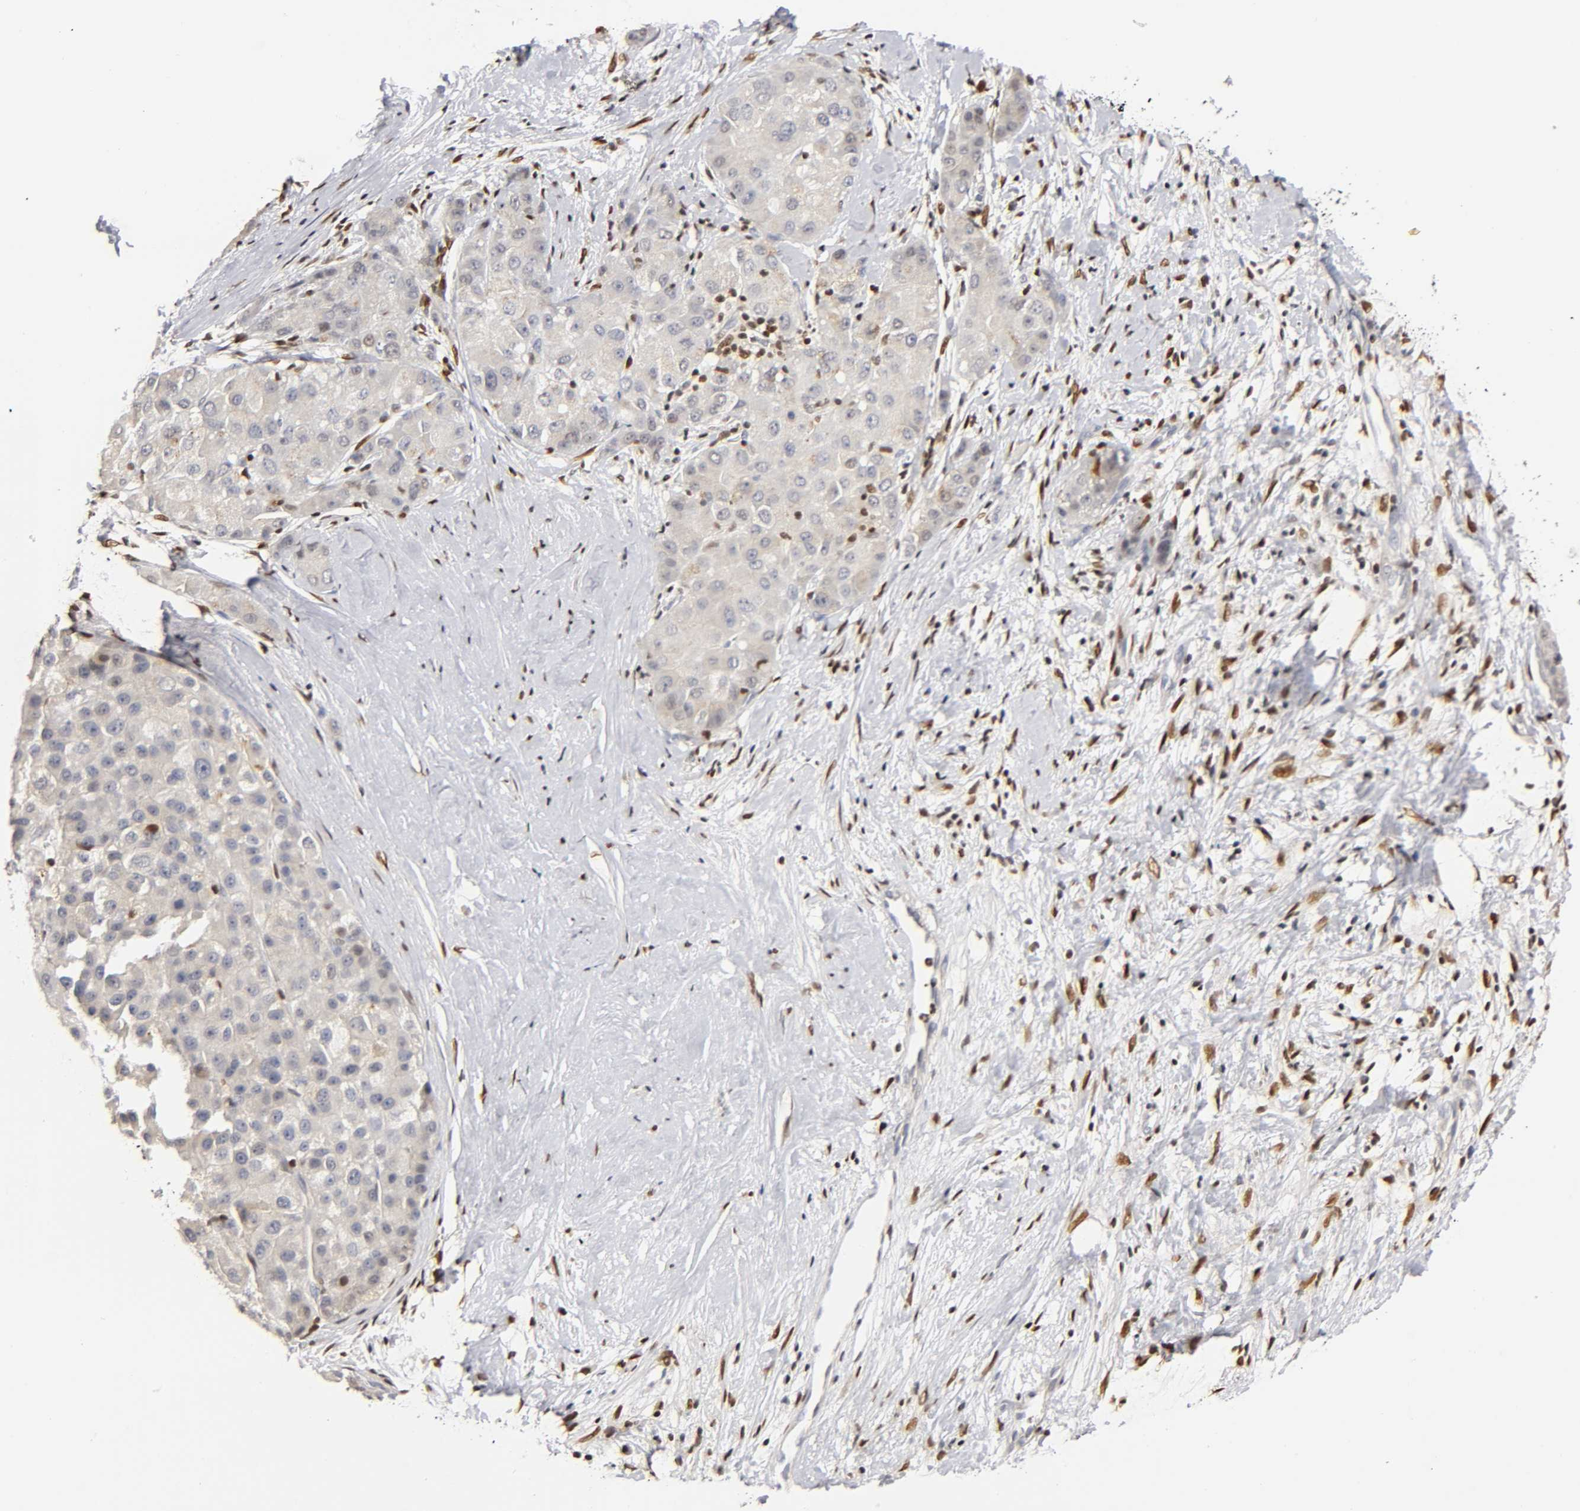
{"staining": {"intensity": "weak", "quantity": ">75%", "location": "cytoplasmic/membranous"}, "tissue": "liver cancer", "cell_type": "Tumor cells", "image_type": "cancer", "snomed": [{"axis": "morphology", "description": "Carcinoma, Hepatocellular, NOS"}, {"axis": "topography", "description": "Liver"}], "caption": "This histopathology image displays immunohistochemistry (IHC) staining of human liver cancer (hepatocellular carcinoma), with low weak cytoplasmic/membranous positivity in approximately >75% of tumor cells.", "gene": "RUNX1", "patient": {"sex": "male", "age": 80}}